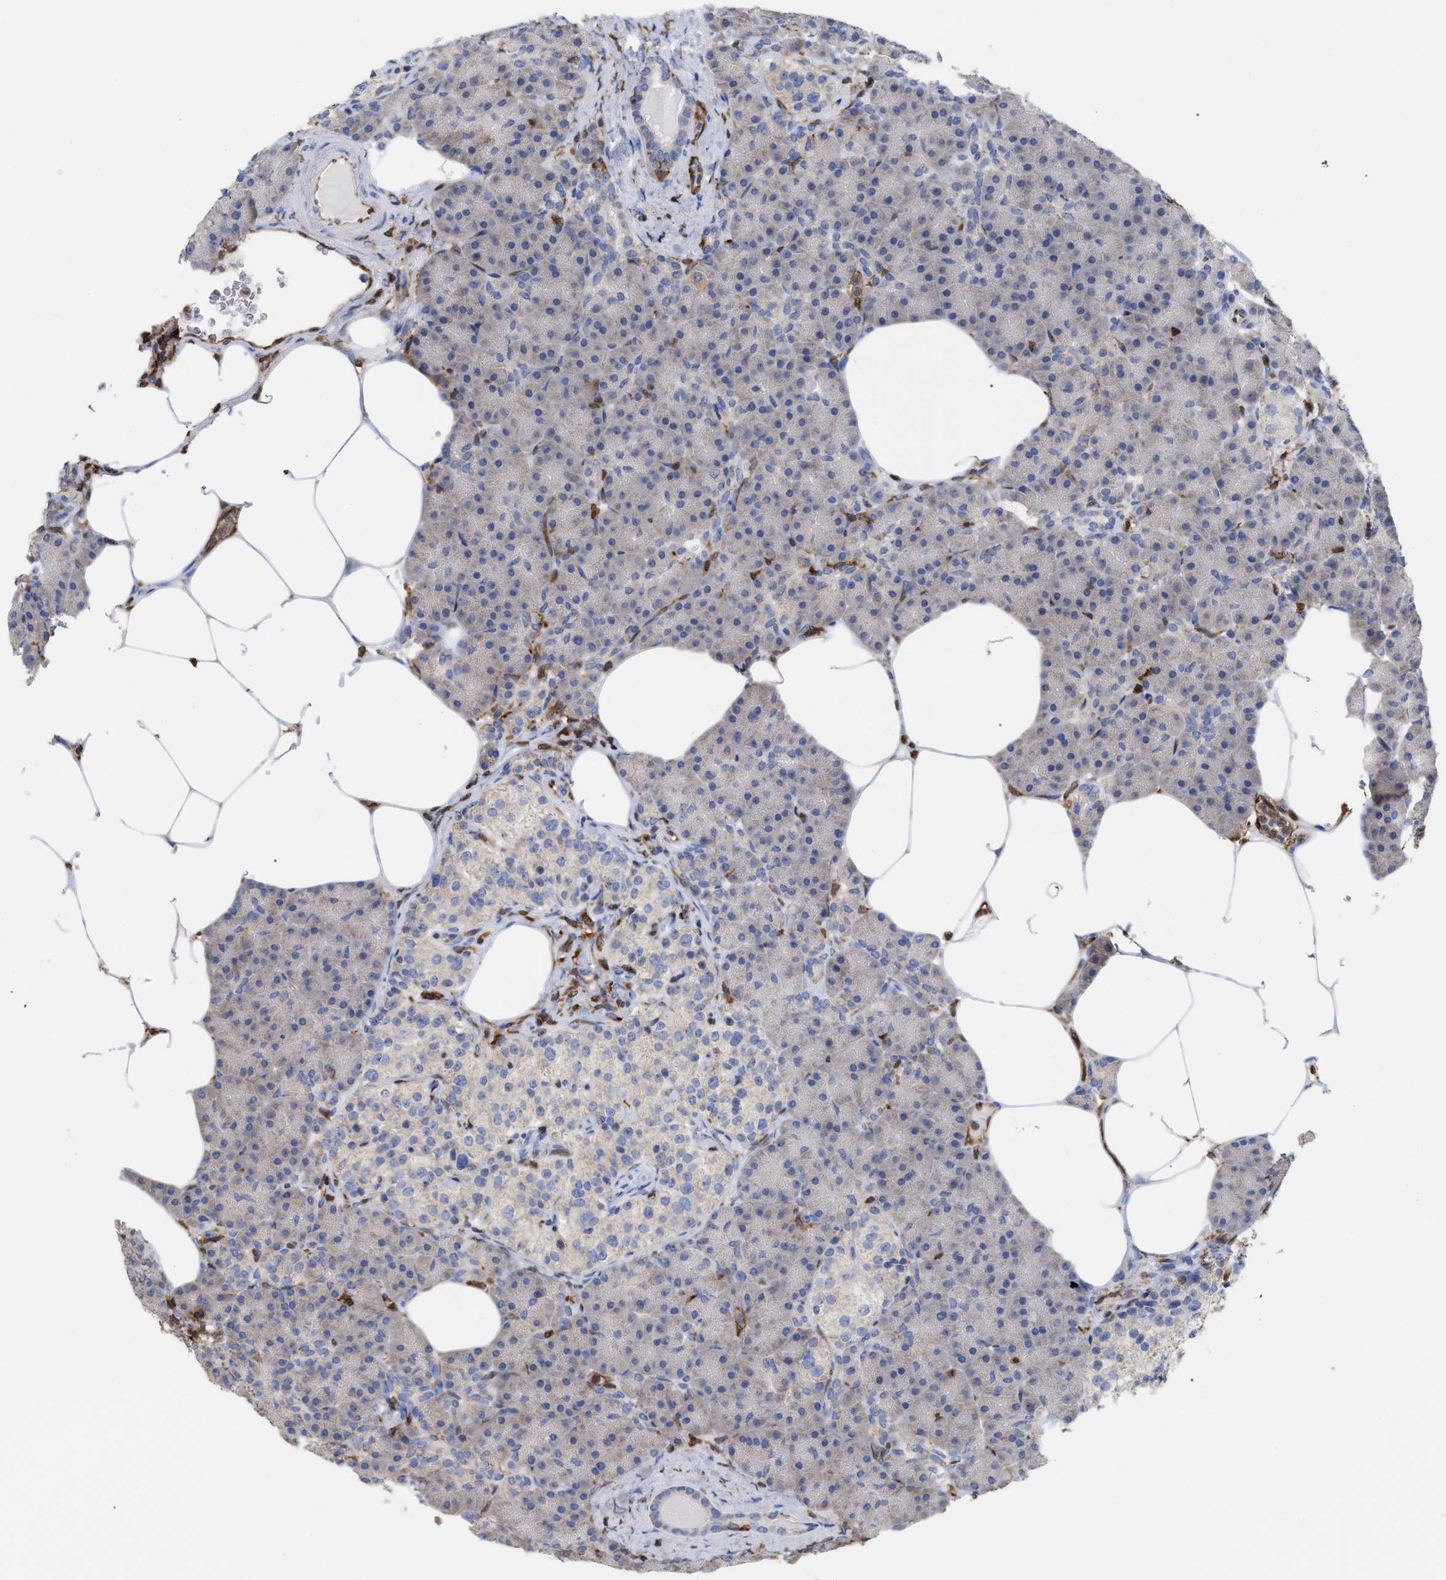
{"staining": {"intensity": "negative", "quantity": "none", "location": "none"}, "tissue": "pancreas", "cell_type": "Exocrine glandular cells", "image_type": "normal", "snomed": [{"axis": "morphology", "description": "Normal tissue, NOS"}, {"axis": "topography", "description": "Pancreas"}], "caption": "Immunohistochemistry (IHC) image of normal pancreas: pancreas stained with DAB (3,3'-diaminobenzidine) reveals no significant protein staining in exocrine glandular cells. The staining is performed using DAB (3,3'-diaminobenzidine) brown chromogen with nuclei counter-stained in using hematoxylin.", "gene": "GIMAP4", "patient": {"sex": "female", "age": 70}}